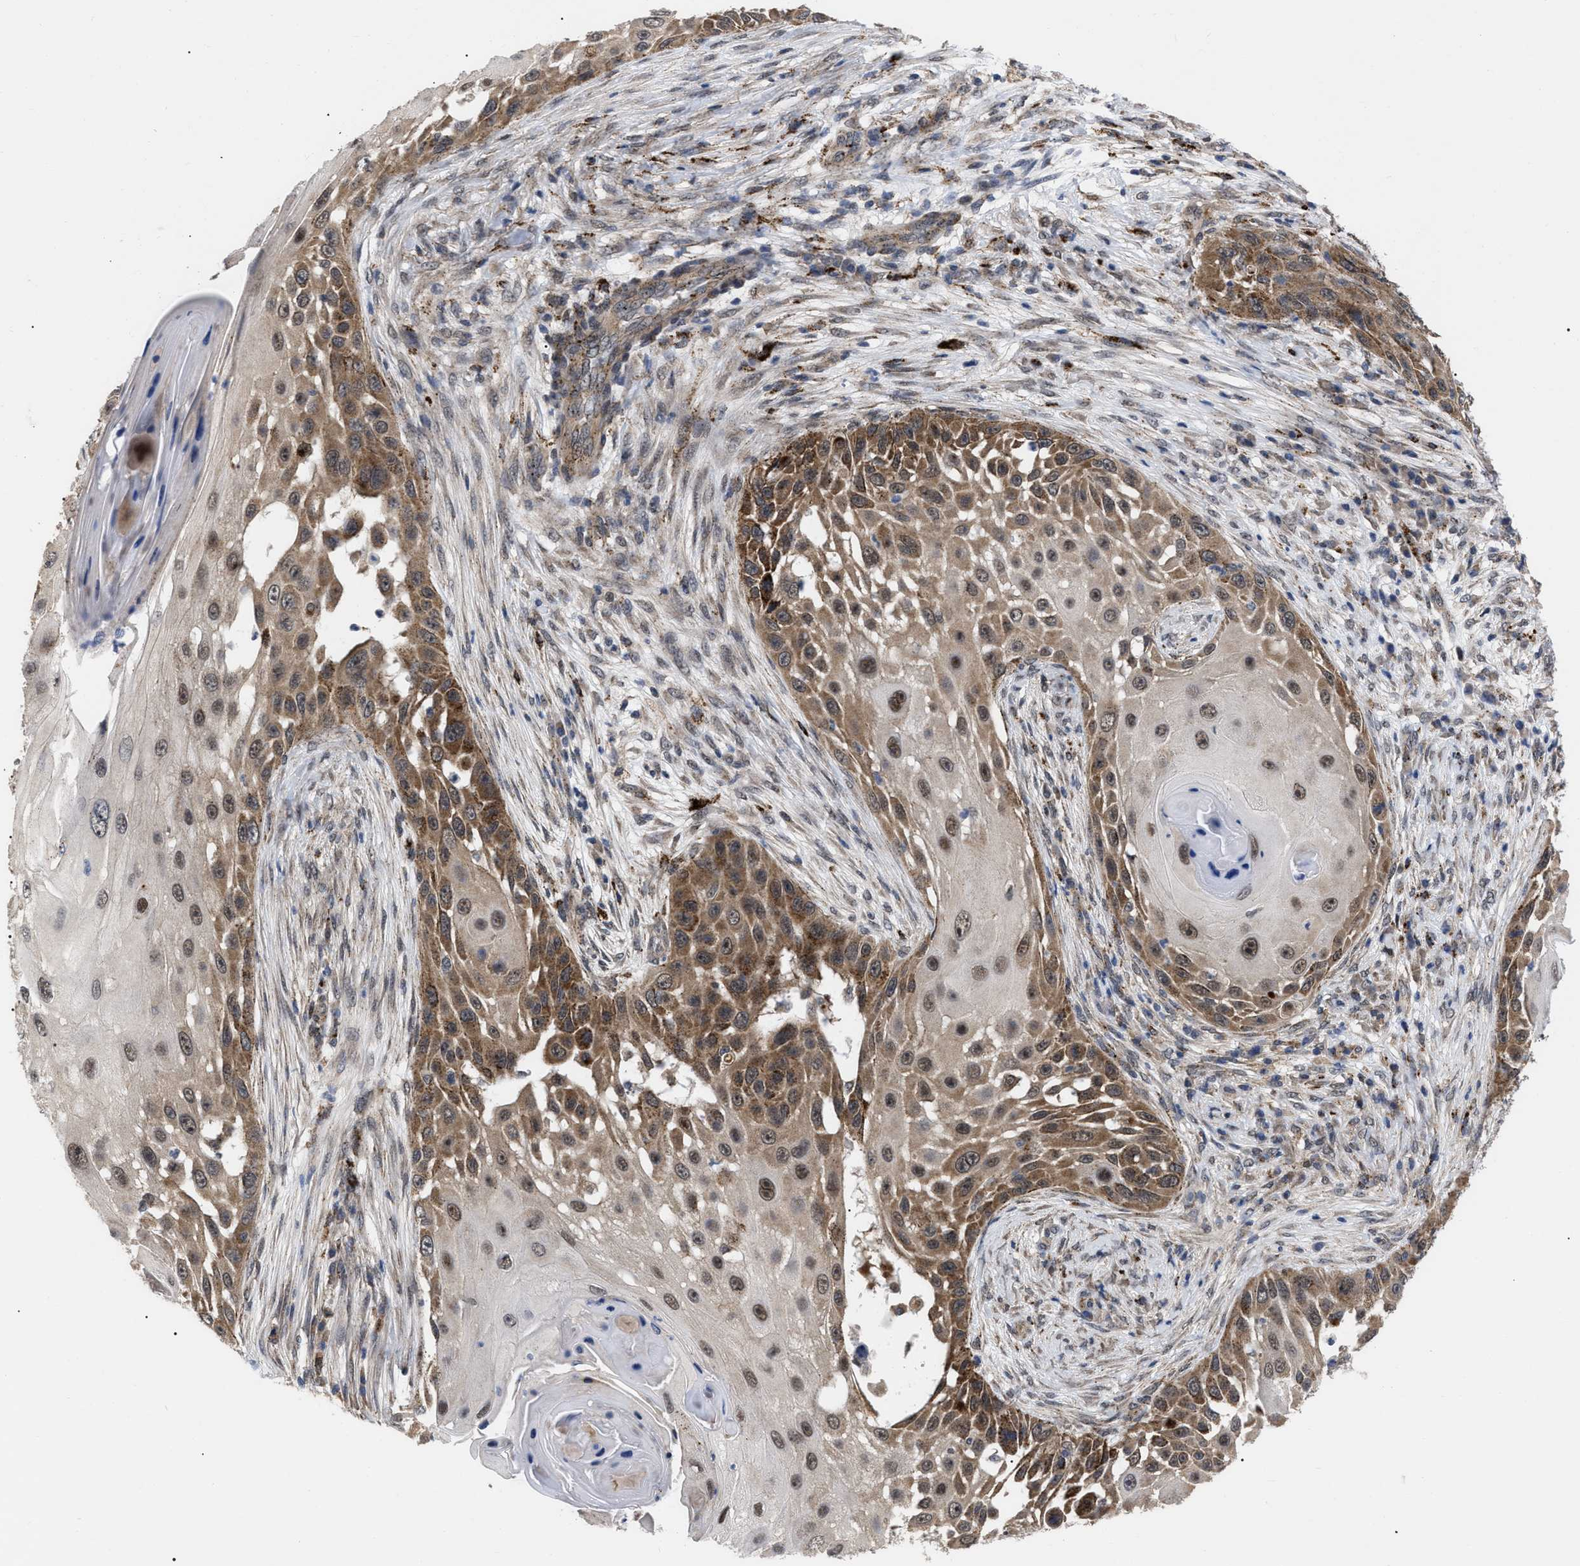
{"staining": {"intensity": "moderate", "quantity": ">75%", "location": "cytoplasmic/membranous,nuclear"}, "tissue": "skin cancer", "cell_type": "Tumor cells", "image_type": "cancer", "snomed": [{"axis": "morphology", "description": "Squamous cell carcinoma, NOS"}, {"axis": "topography", "description": "Skin"}], "caption": "Tumor cells show medium levels of moderate cytoplasmic/membranous and nuclear expression in approximately >75% of cells in skin squamous cell carcinoma.", "gene": "UPF1", "patient": {"sex": "female", "age": 44}}